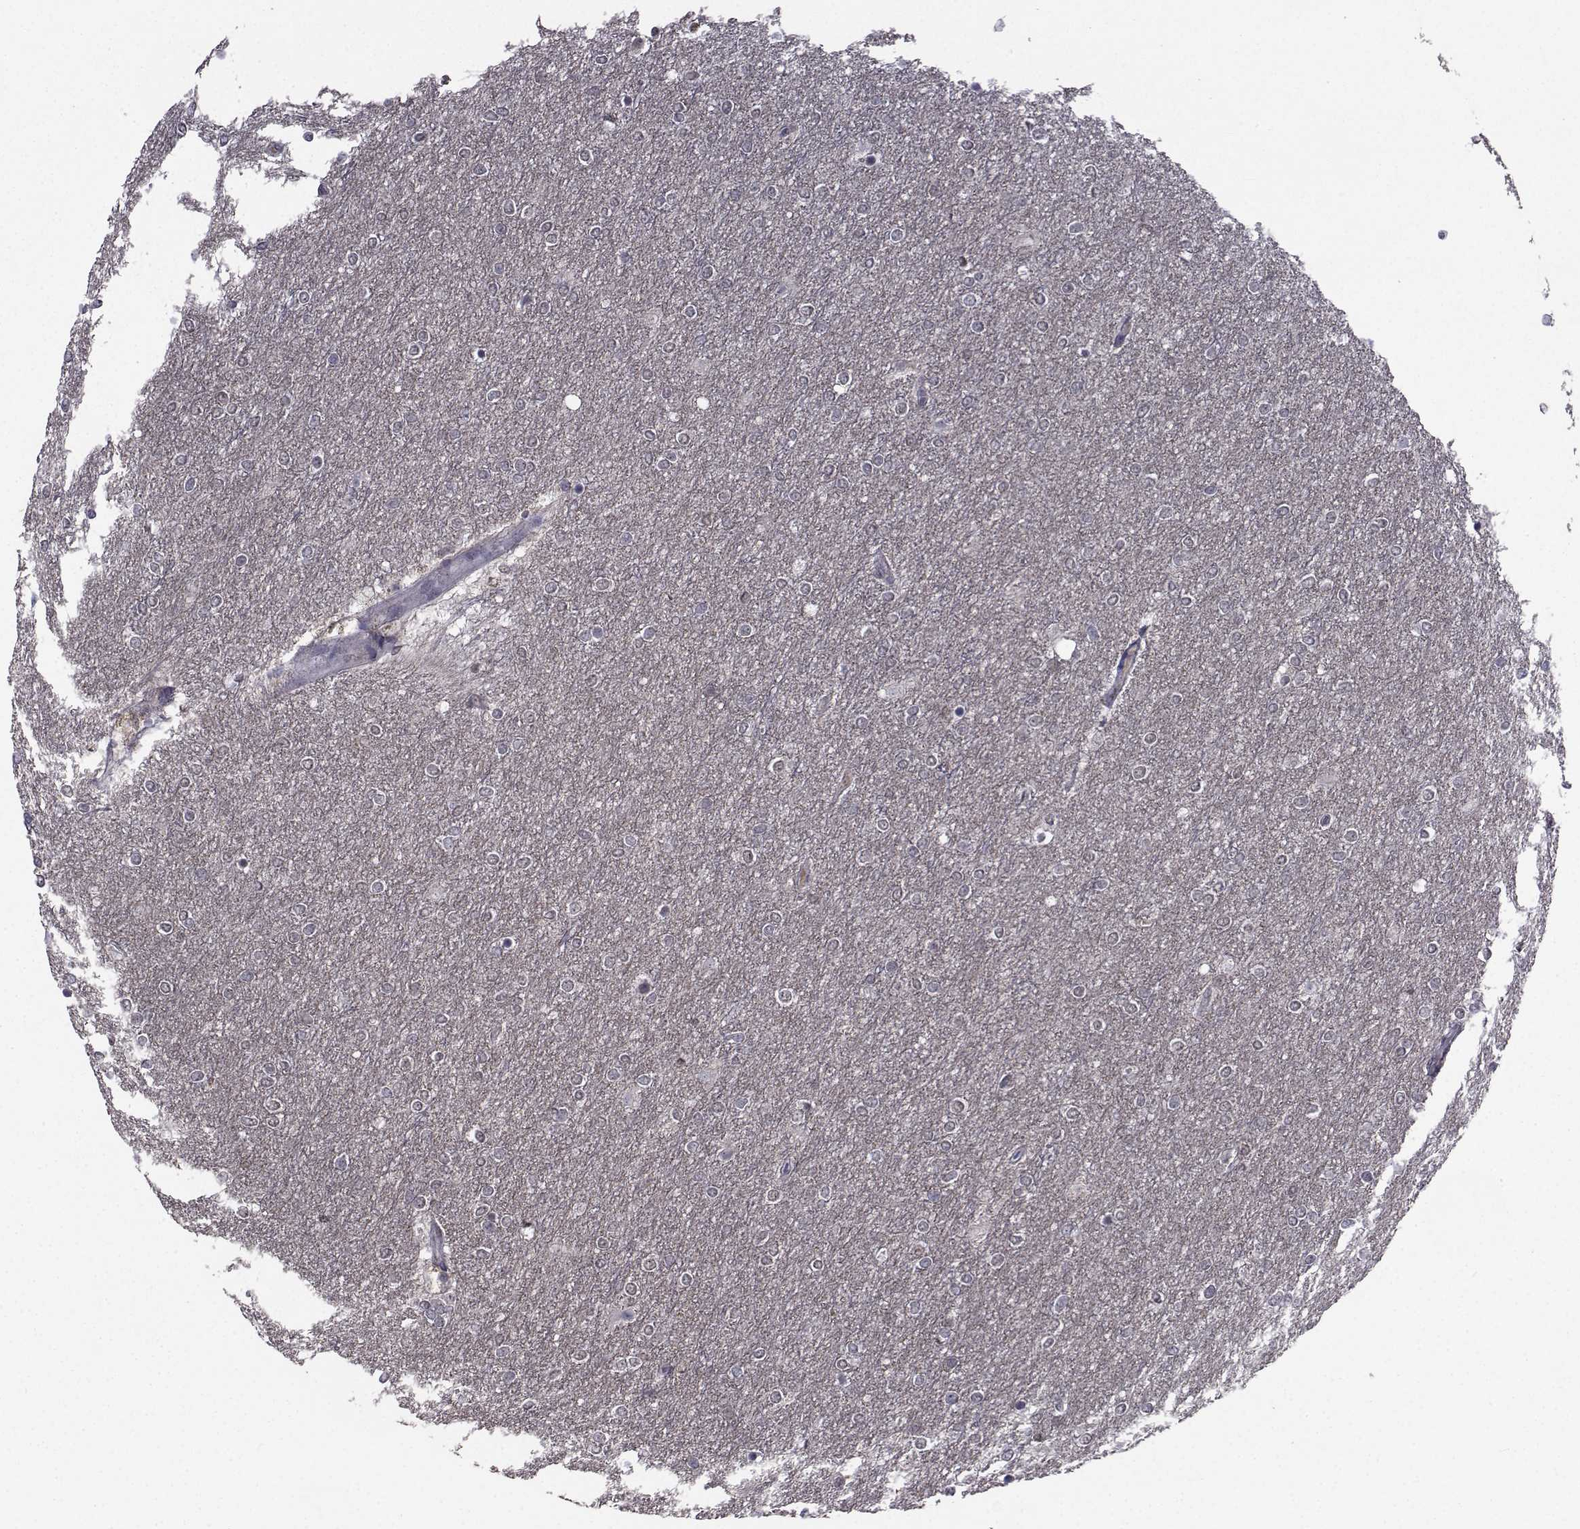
{"staining": {"intensity": "negative", "quantity": "none", "location": "none"}, "tissue": "glioma", "cell_type": "Tumor cells", "image_type": "cancer", "snomed": [{"axis": "morphology", "description": "Glioma, malignant, High grade"}, {"axis": "topography", "description": "Brain"}], "caption": "This is an immunohistochemistry micrograph of human glioma. There is no staining in tumor cells.", "gene": "CYP2S1", "patient": {"sex": "female", "age": 61}}